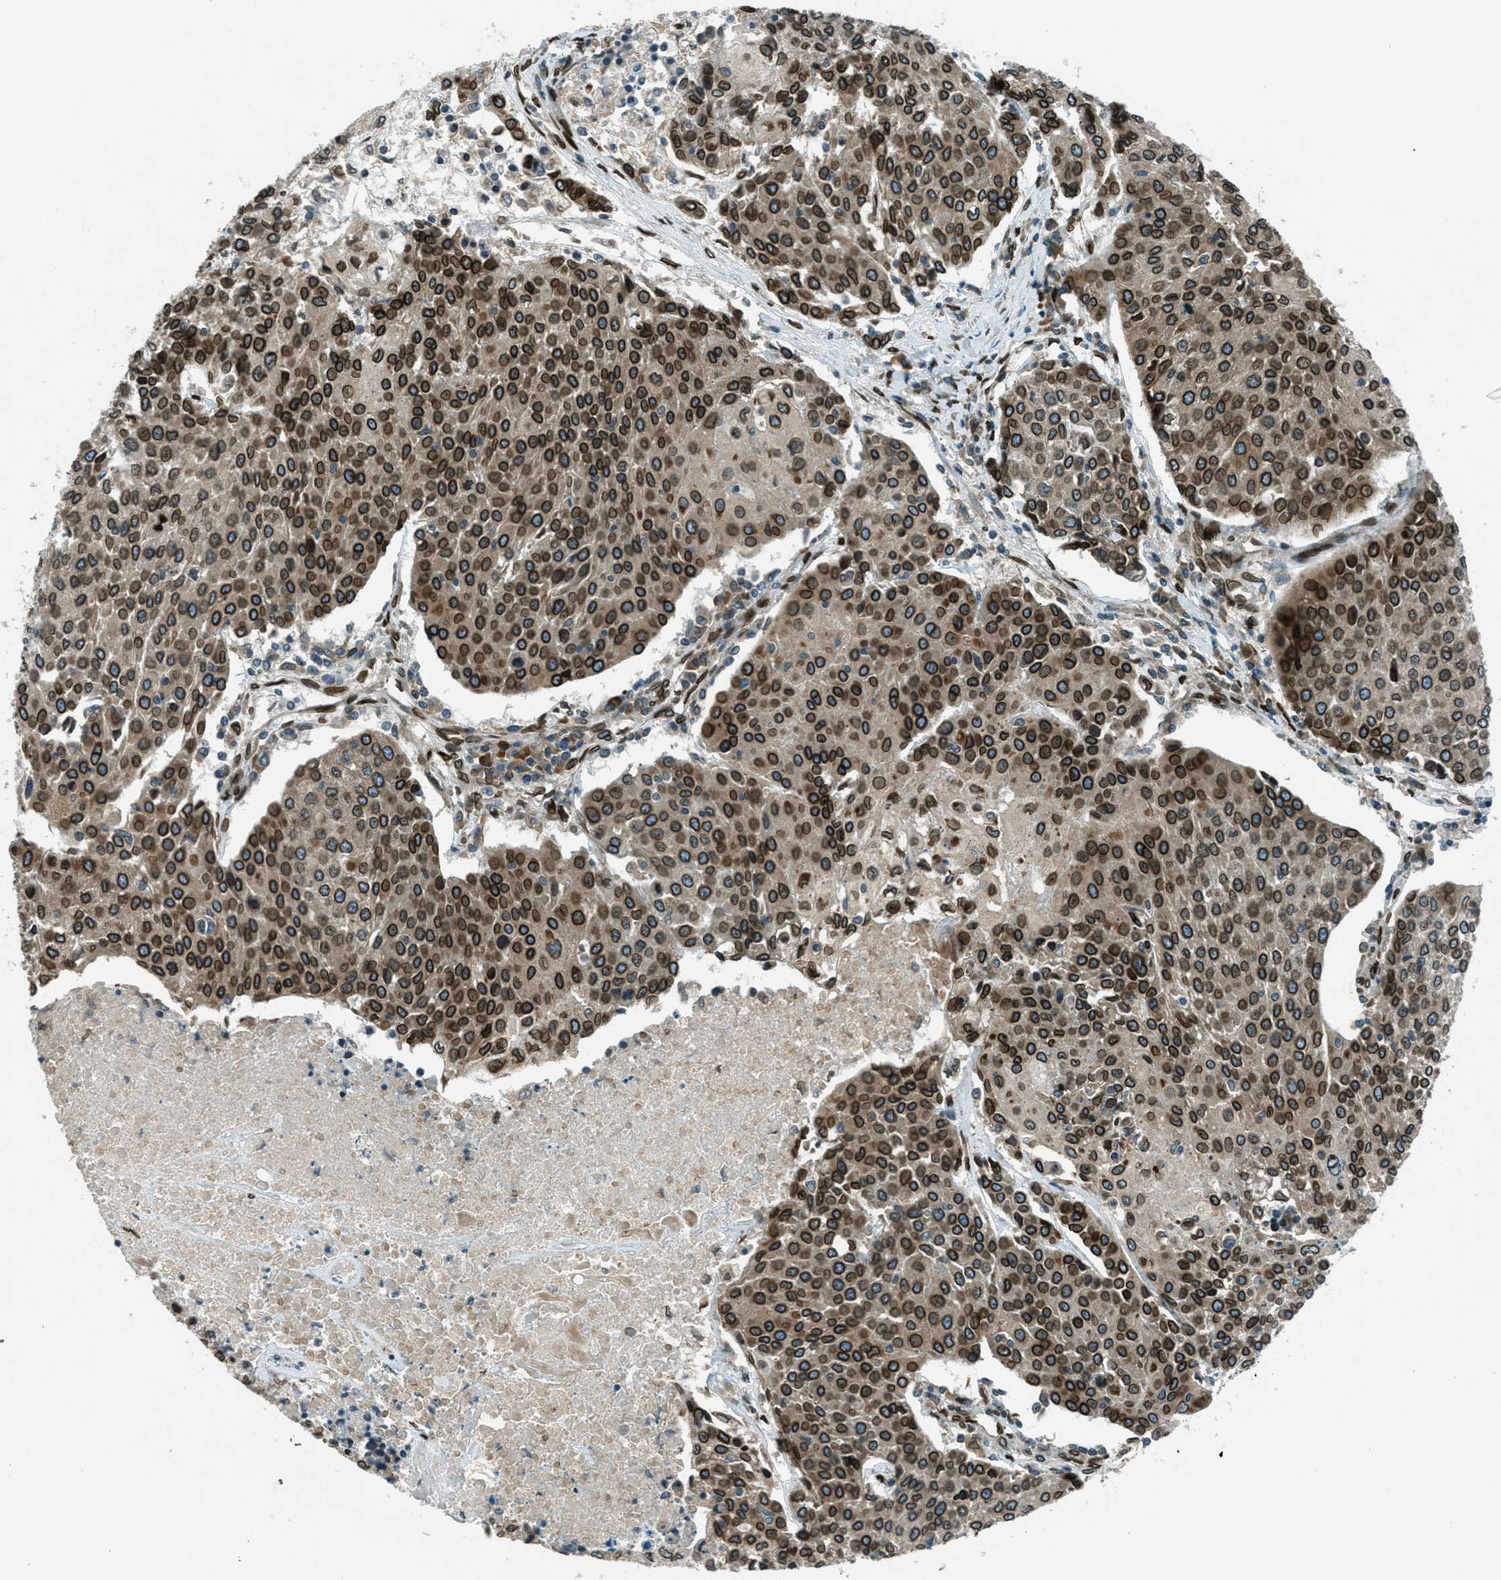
{"staining": {"intensity": "strong", "quantity": ">75%", "location": "cytoplasmic/membranous,nuclear"}, "tissue": "urothelial cancer", "cell_type": "Tumor cells", "image_type": "cancer", "snomed": [{"axis": "morphology", "description": "Urothelial carcinoma, High grade"}, {"axis": "topography", "description": "Urinary bladder"}], "caption": "A micrograph of high-grade urothelial carcinoma stained for a protein exhibits strong cytoplasmic/membranous and nuclear brown staining in tumor cells.", "gene": "LEMD2", "patient": {"sex": "female", "age": 85}}